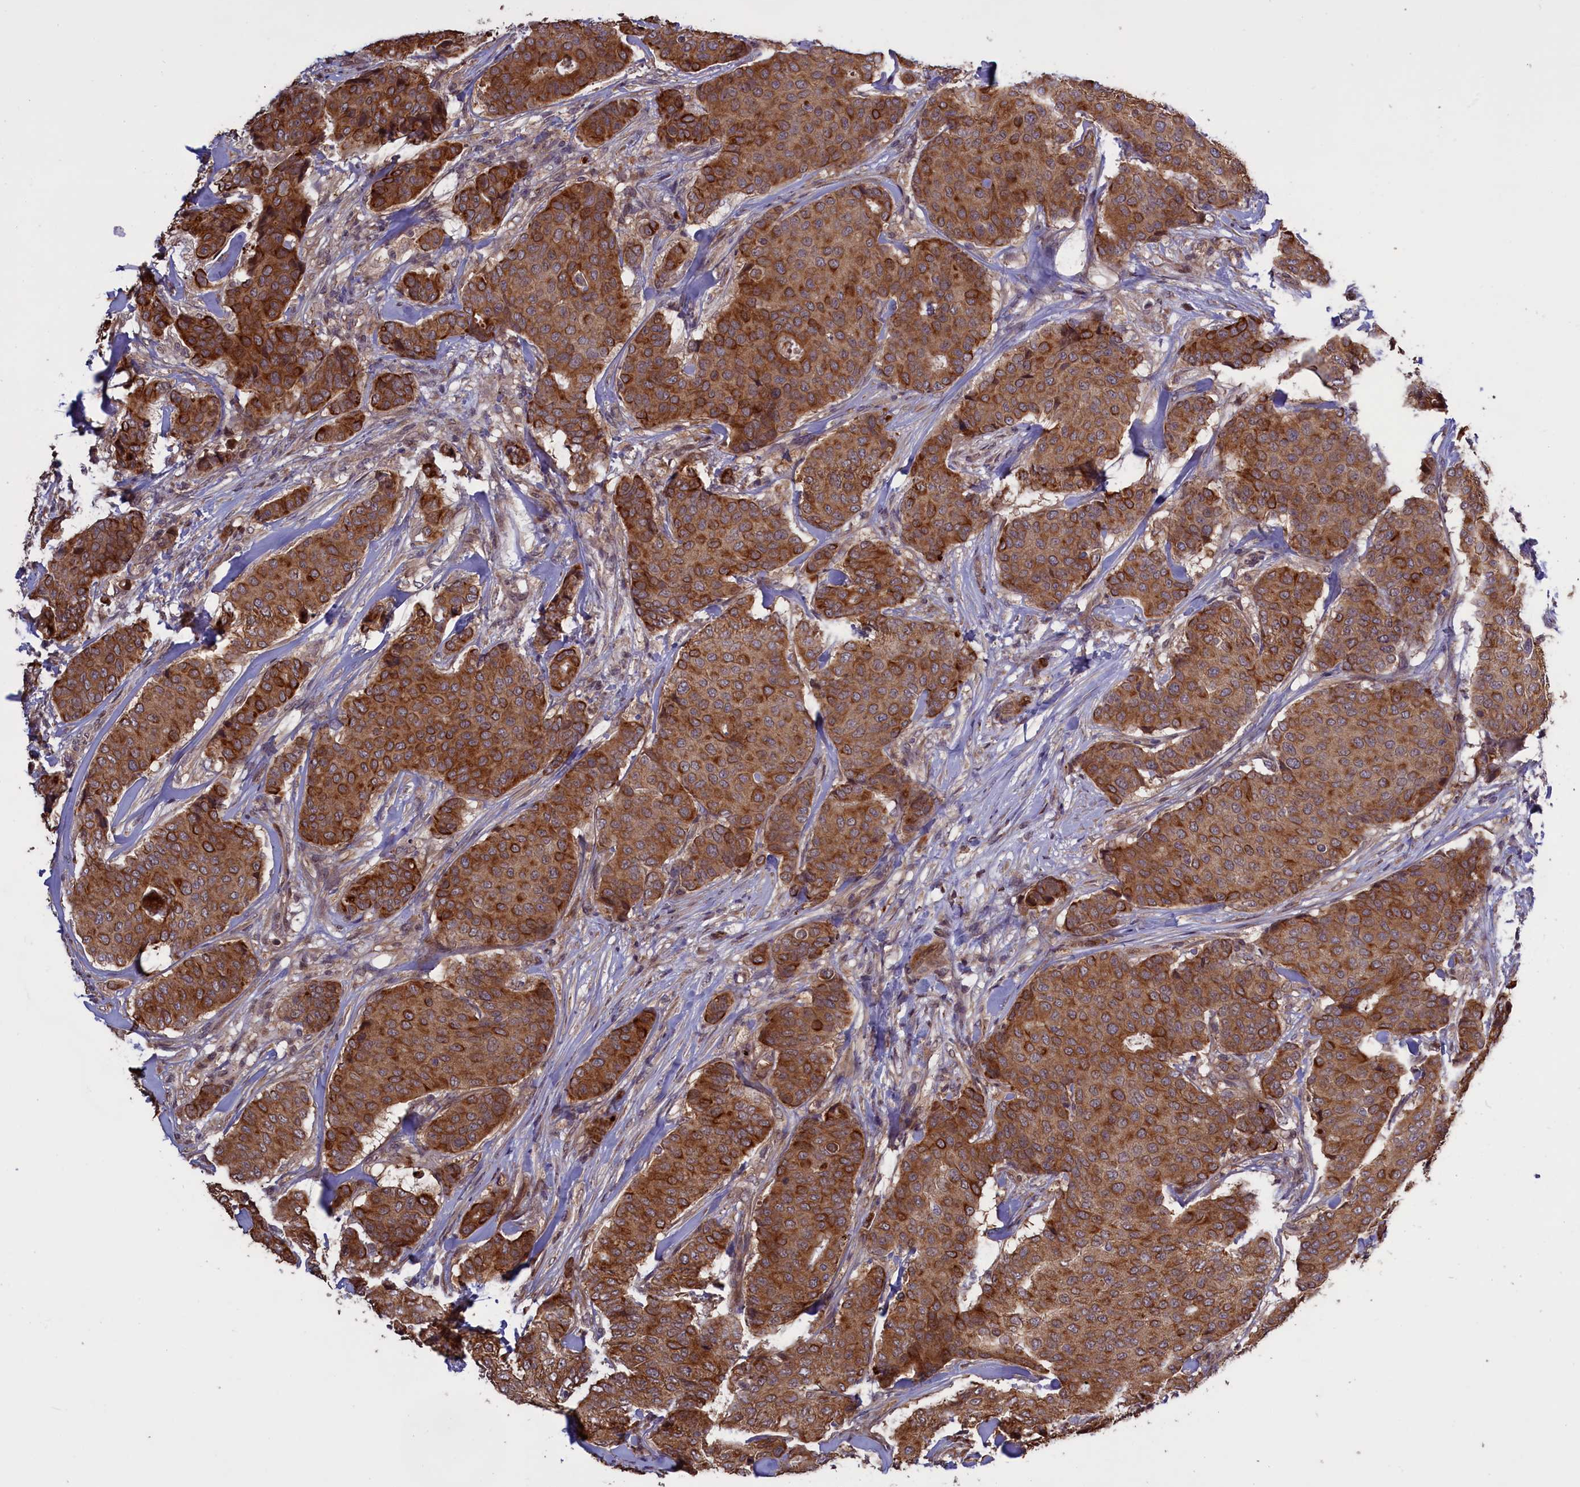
{"staining": {"intensity": "moderate", "quantity": ">75%", "location": "cytoplasmic/membranous"}, "tissue": "breast cancer", "cell_type": "Tumor cells", "image_type": "cancer", "snomed": [{"axis": "morphology", "description": "Duct carcinoma"}, {"axis": "topography", "description": "Breast"}], "caption": "Immunohistochemical staining of human invasive ductal carcinoma (breast) exhibits moderate cytoplasmic/membranous protein staining in approximately >75% of tumor cells.", "gene": "DENND1B", "patient": {"sex": "female", "age": 75}}